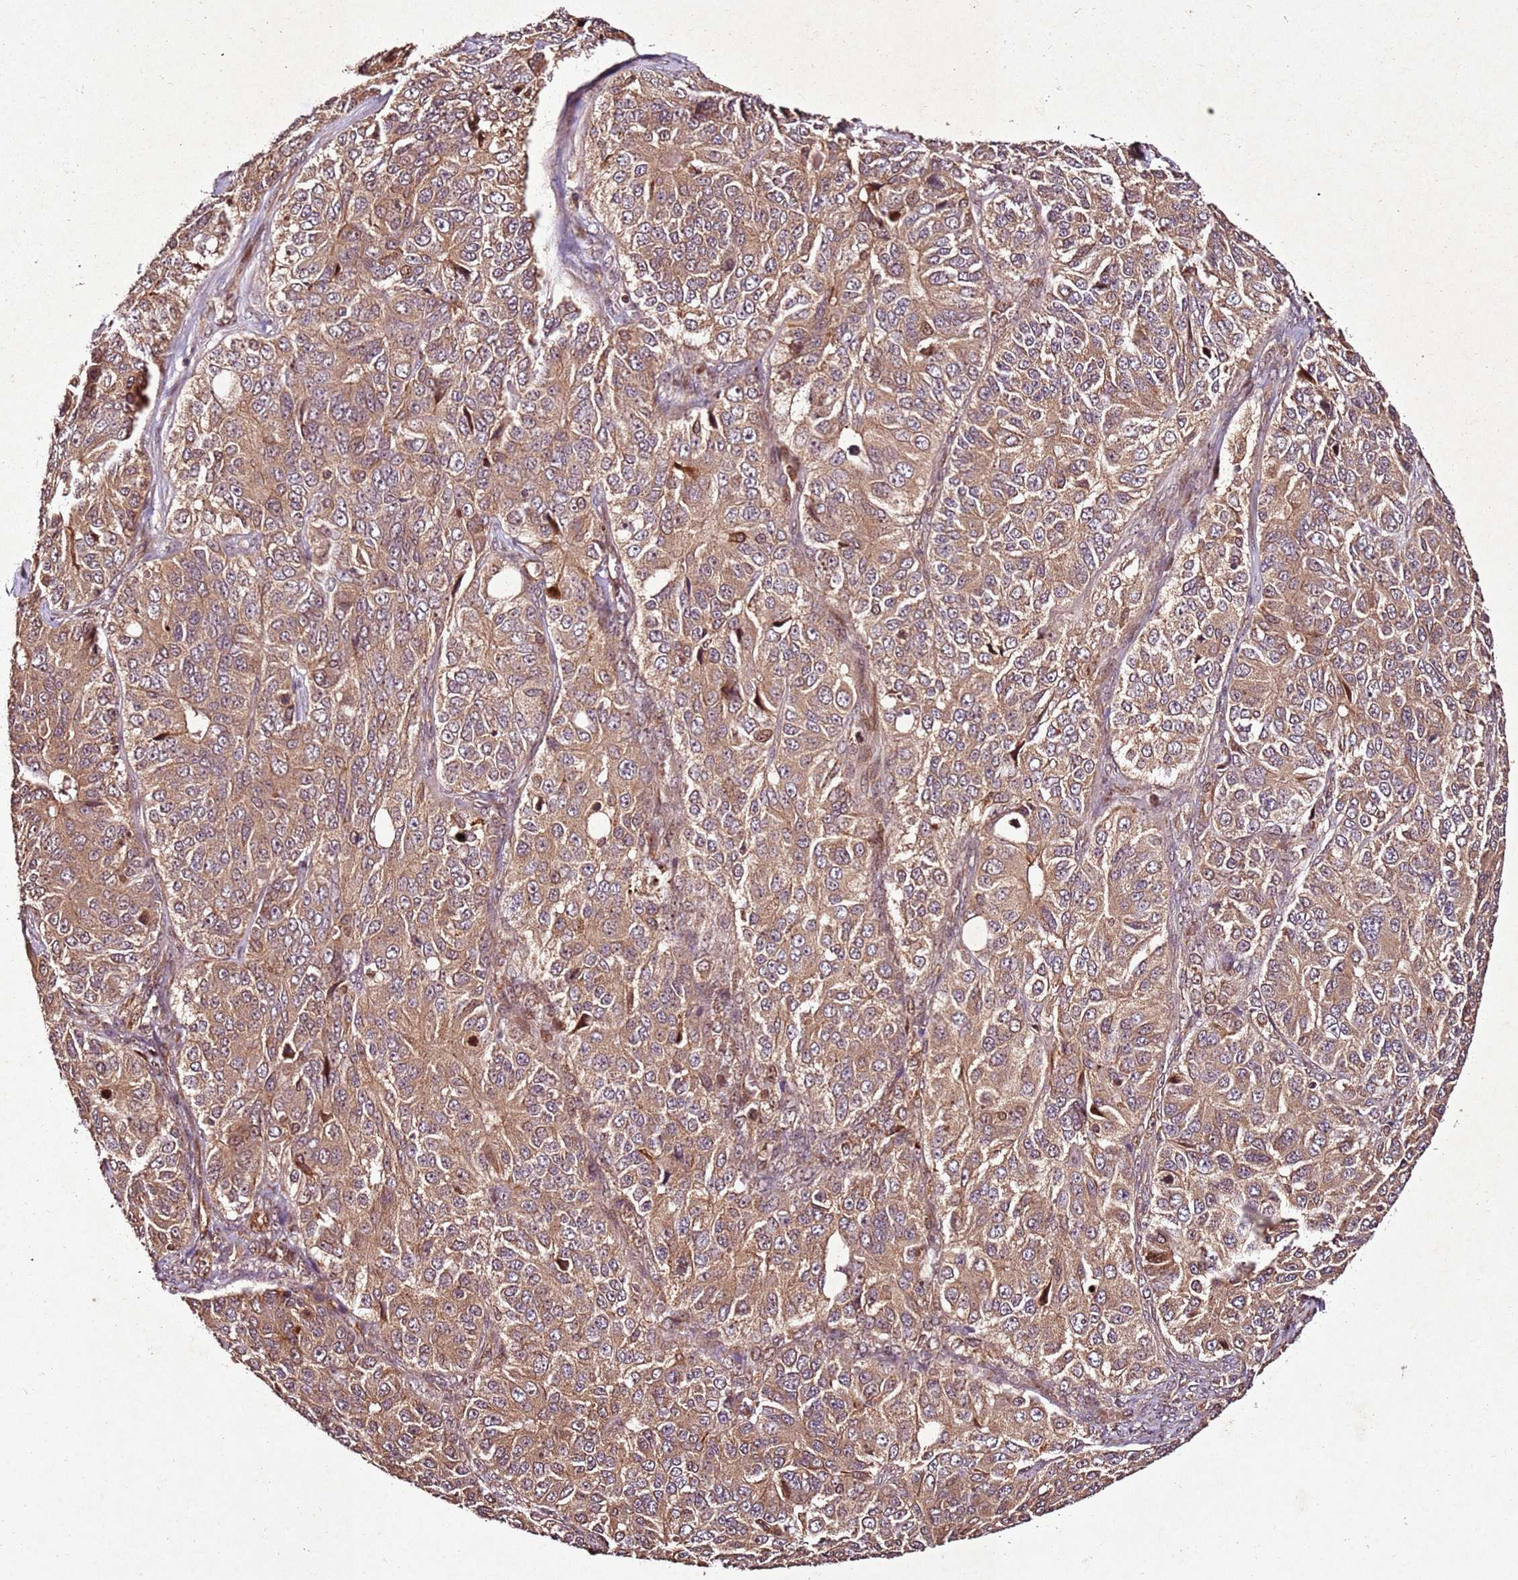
{"staining": {"intensity": "moderate", "quantity": ">75%", "location": "cytoplasmic/membranous"}, "tissue": "ovarian cancer", "cell_type": "Tumor cells", "image_type": "cancer", "snomed": [{"axis": "morphology", "description": "Carcinoma, endometroid"}, {"axis": "topography", "description": "Ovary"}], "caption": "Immunohistochemistry staining of ovarian cancer (endometroid carcinoma), which demonstrates medium levels of moderate cytoplasmic/membranous positivity in approximately >75% of tumor cells indicating moderate cytoplasmic/membranous protein staining. The staining was performed using DAB (brown) for protein detection and nuclei were counterstained in hematoxylin (blue).", "gene": "PTMA", "patient": {"sex": "female", "age": 51}}